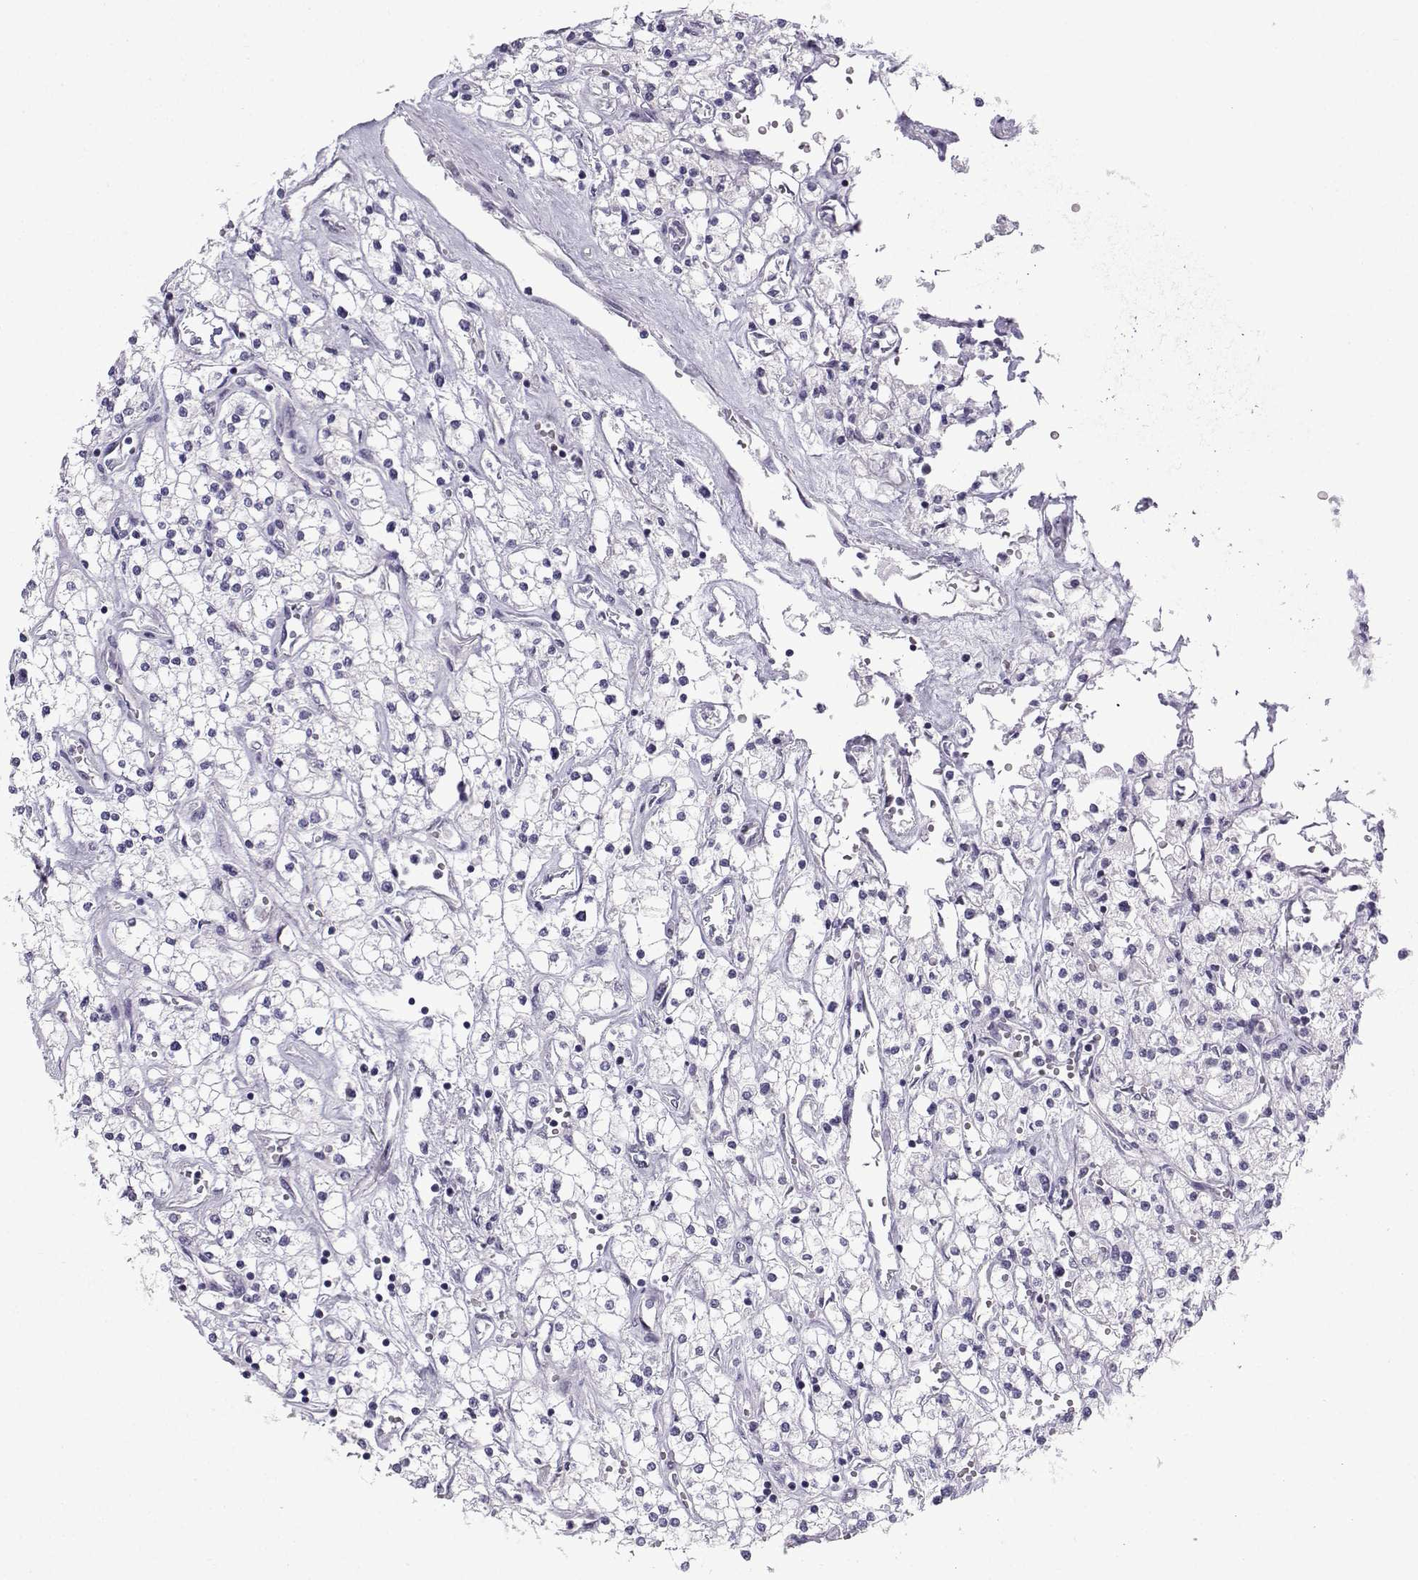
{"staining": {"intensity": "negative", "quantity": "none", "location": "none"}, "tissue": "renal cancer", "cell_type": "Tumor cells", "image_type": "cancer", "snomed": [{"axis": "morphology", "description": "Adenocarcinoma, NOS"}, {"axis": "topography", "description": "Kidney"}], "caption": "A high-resolution histopathology image shows immunohistochemistry staining of adenocarcinoma (renal), which exhibits no significant positivity in tumor cells.", "gene": "CFAP53", "patient": {"sex": "male", "age": 80}}